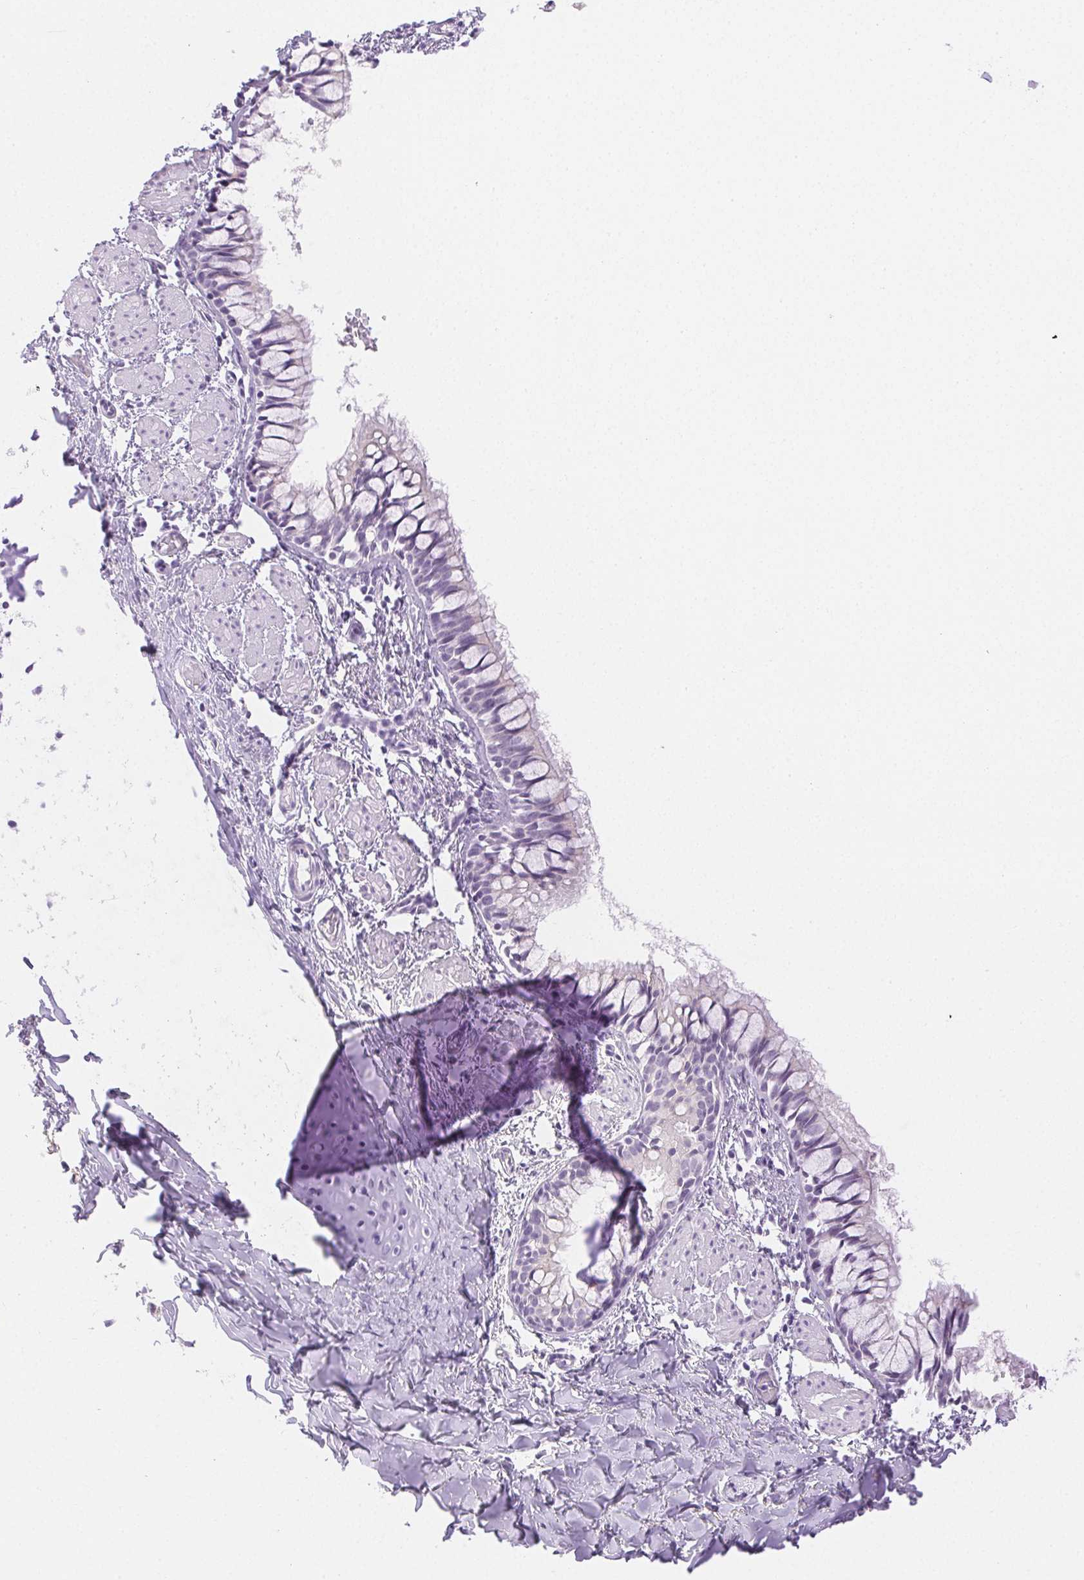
{"staining": {"intensity": "negative", "quantity": "none", "location": "none"}, "tissue": "bronchus", "cell_type": "Respiratory epithelial cells", "image_type": "normal", "snomed": [{"axis": "morphology", "description": "Normal tissue, NOS"}, {"axis": "topography", "description": "Bronchus"}], "caption": "IHC photomicrograph of unremarkable bronchus stained for a protein (brown), which demonstrates no expression in respiratory epithelial cells.", "gene": "SPACA4", "patient": {"sex": "male", "age": 1}}